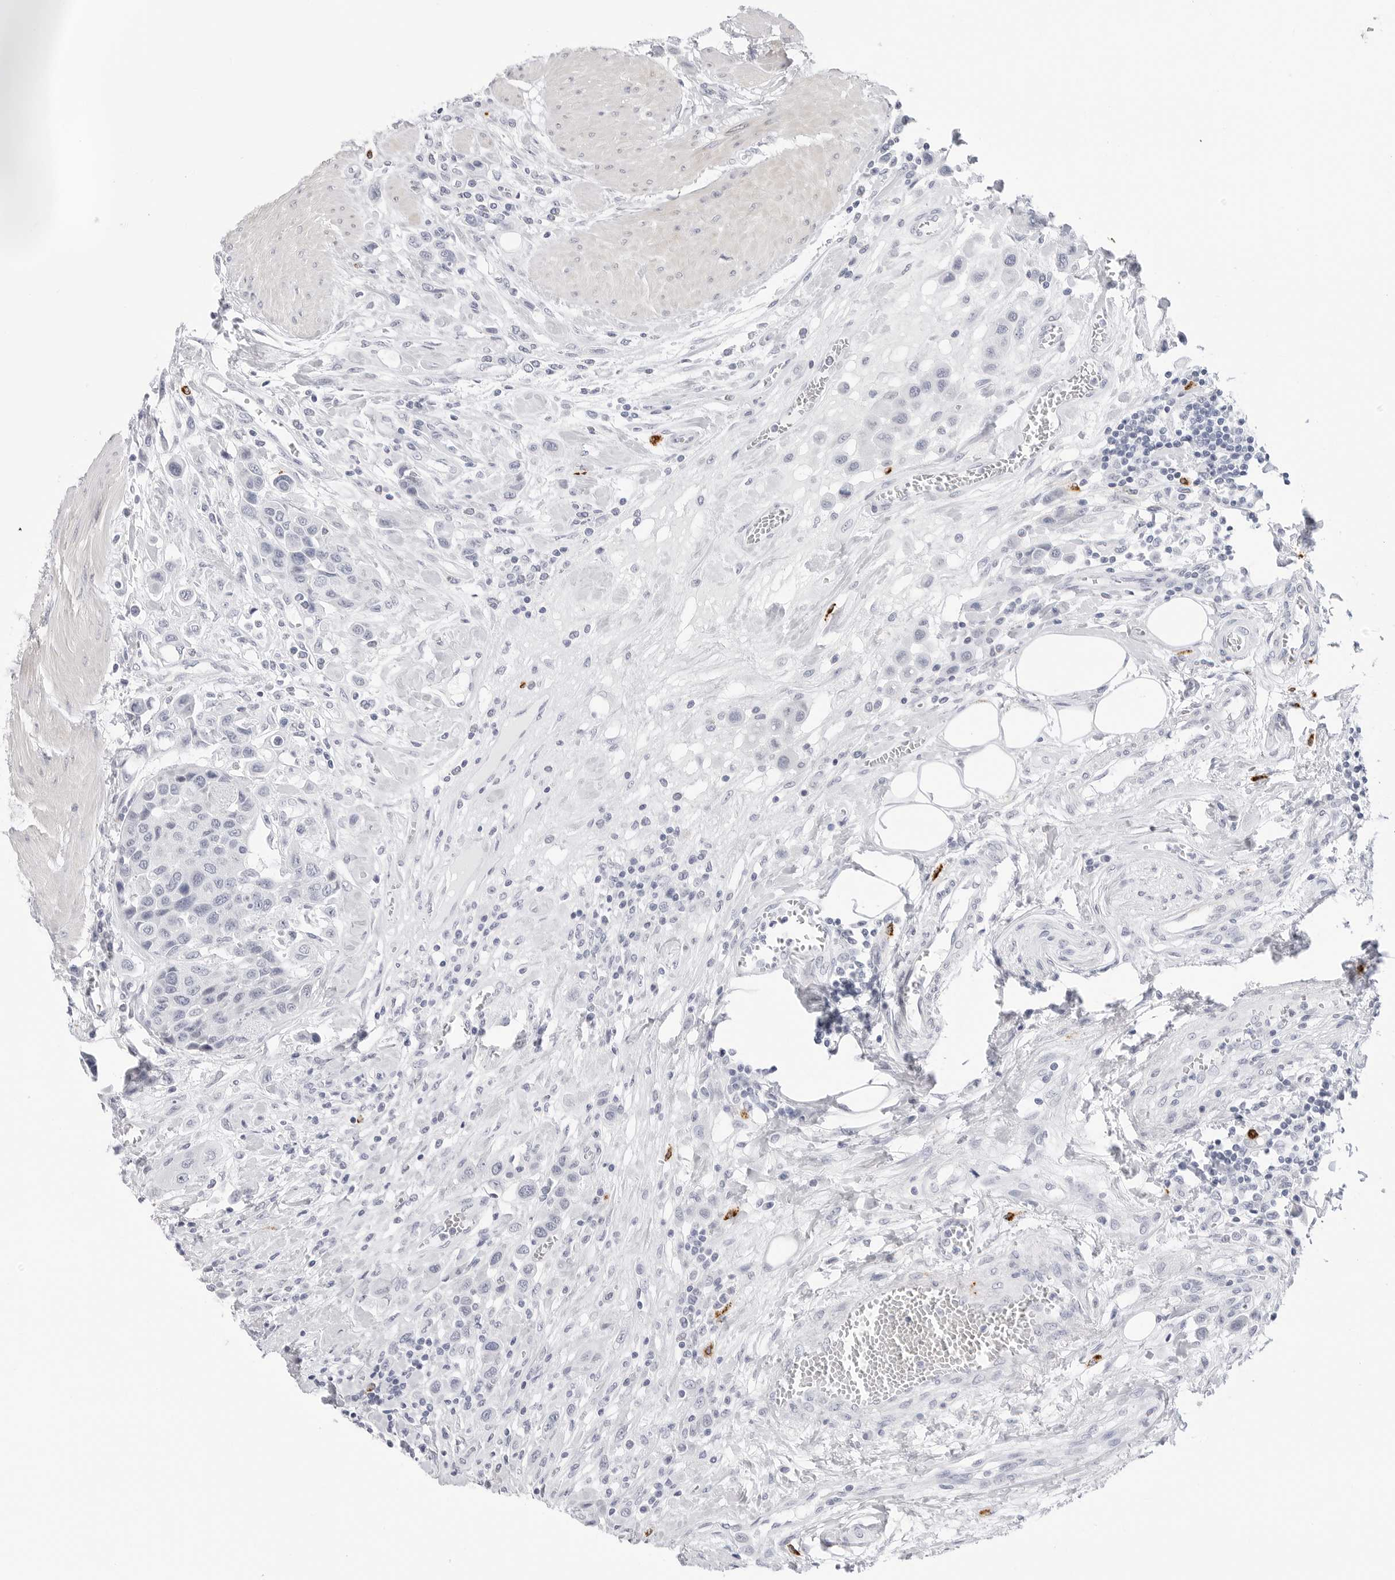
{"staining": {"intensity": "negative", "quantity": "none", "location": "none"}, "tissue": "urothelial cancer", "cell_type": "Tumor cells", "image_type": "cancer", "snomed": [{"axis": "morphology", "description": "Urothelial carcinoma, High grade"}, {"axis": "topography", "description": "Urinary bladder"}], "caption": "Image shows no significant protein staining in tumor cells of urothelial cancer.", "gene": "HSPB7", "patient": {"sex": "male", "age": 50}}